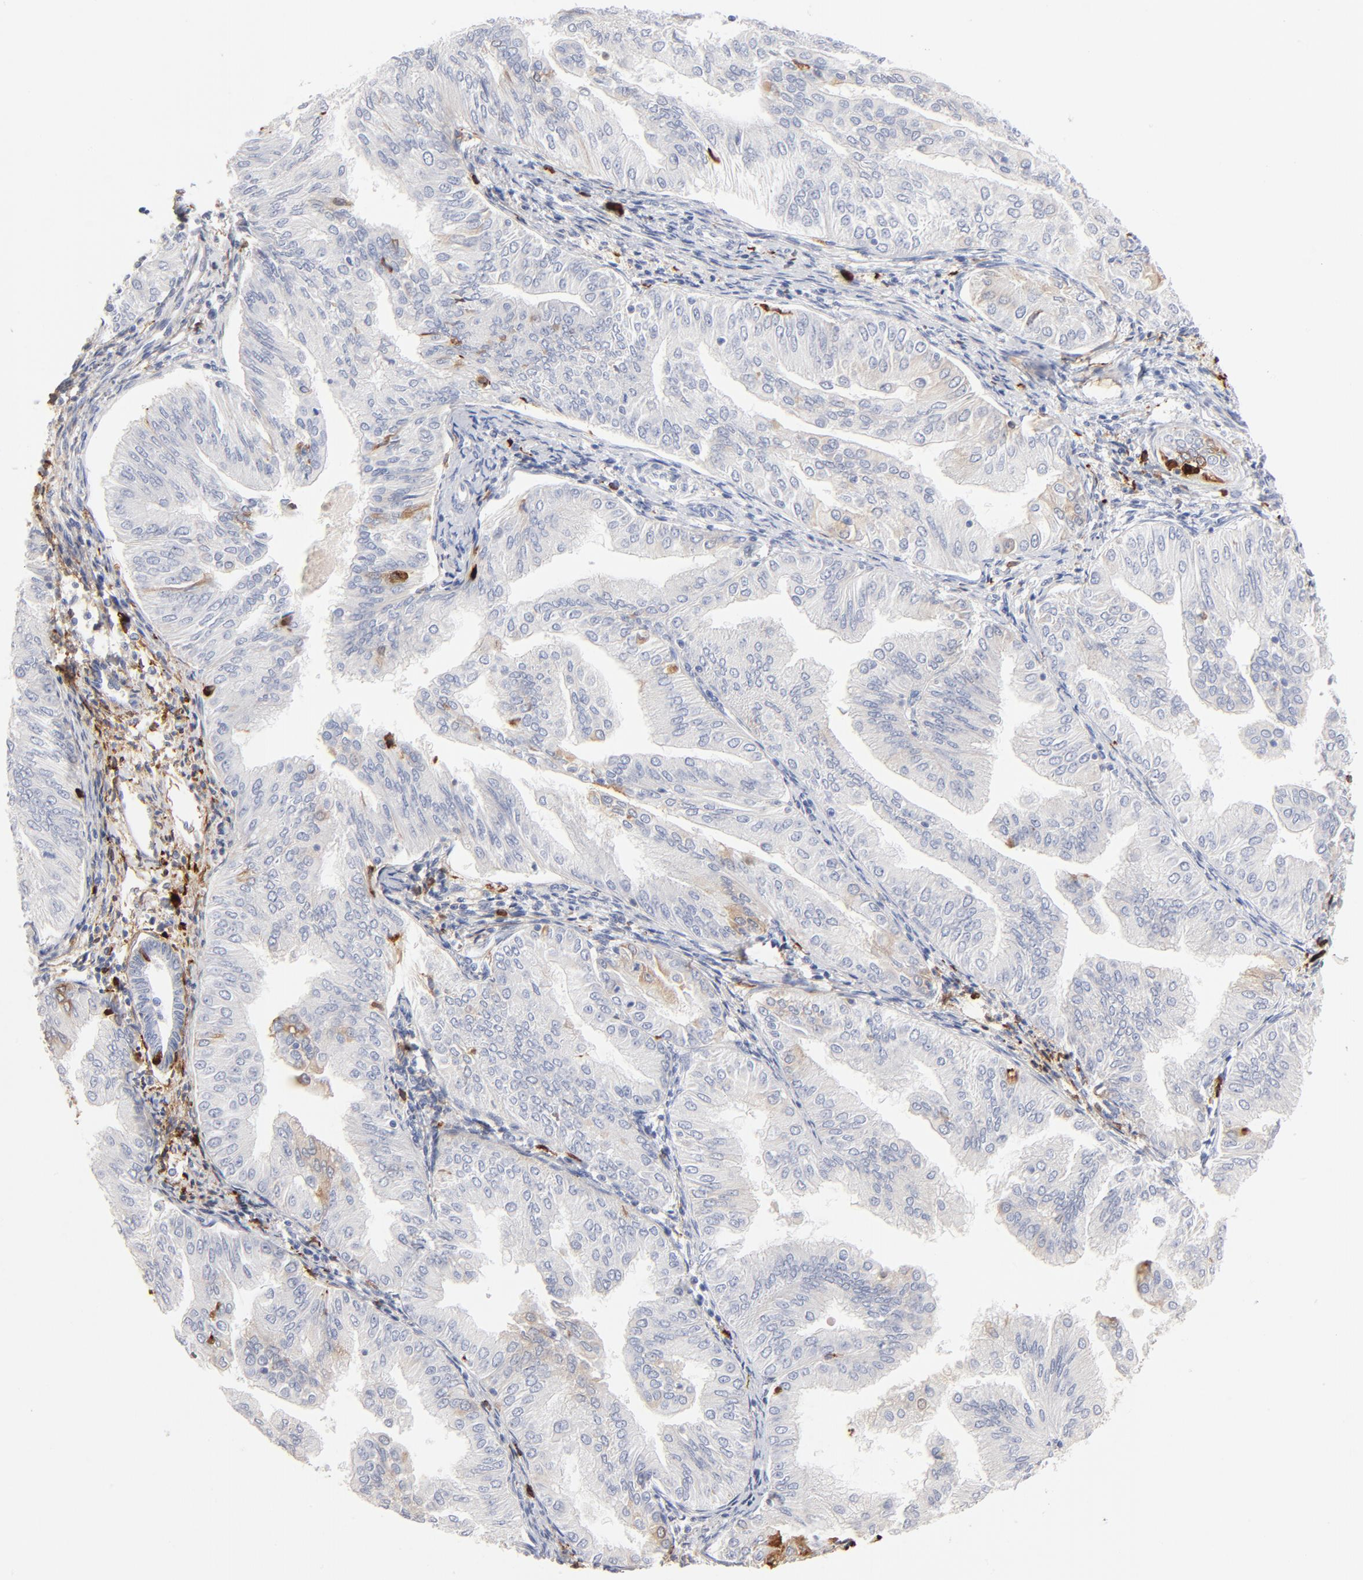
{"staining": {"intensity": "negative", "quantity": "none", "location": "none"}, "tissue": "endometrial cancer", "cell_type": "Tumor cells", "image_type": "cancer", "snomed": [{"axis": "morphology", "description": "Adenocarcinoma, NOS"}, {"axis": "topography", "description": "Endometrium"}], "caption": "Endometrial adenocarcinoma was stained to show a protein in brown. There is no significant expression in tumor cells.", "gene": "APOH", "patient": {"sex": "female", "age": 53}}